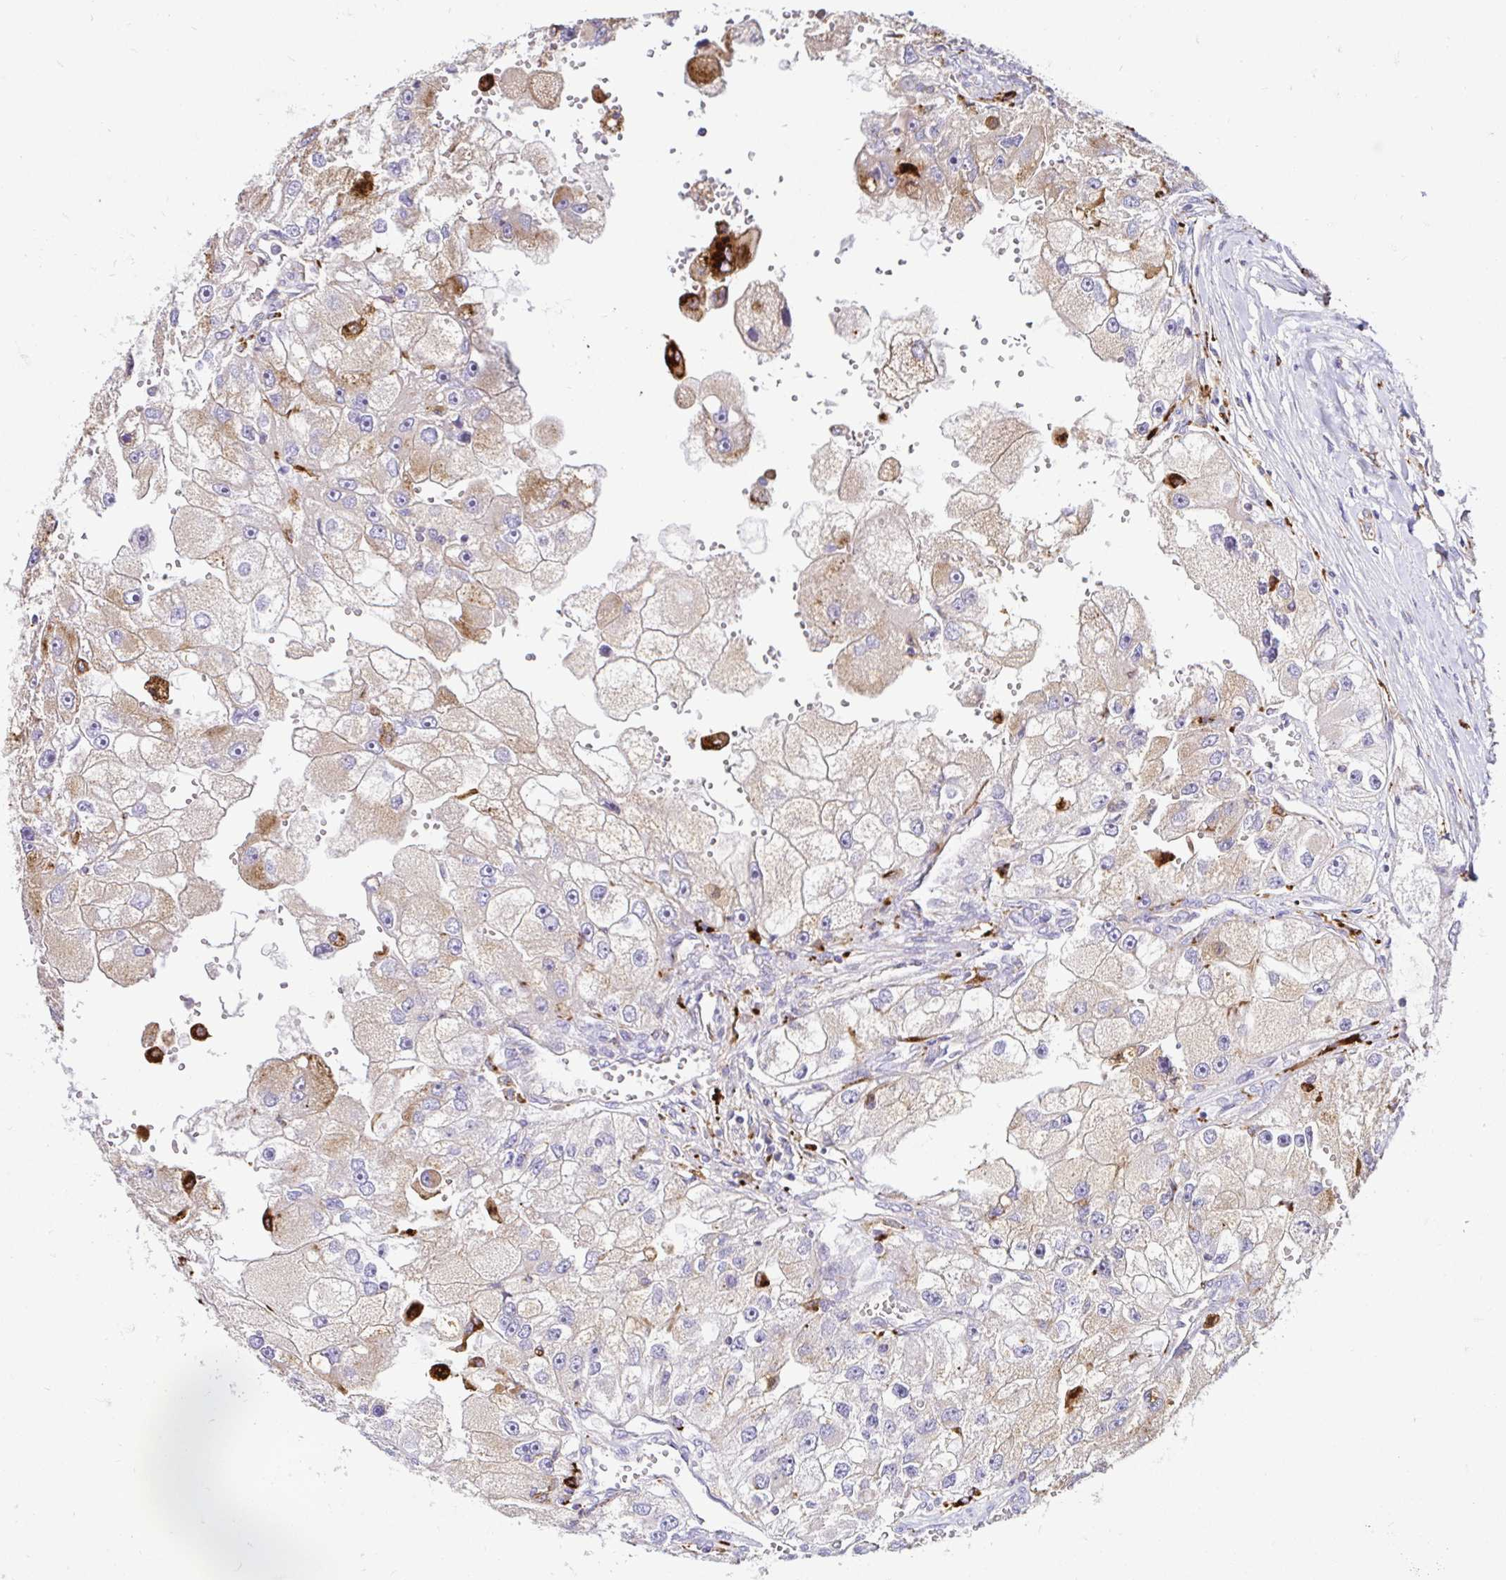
{"staining": {"intensity": "weak", "quantity": "25%-75%", "location": "cytoplasmic/membranous"}, "tissue": "renal cancer", "cell_type": "Tumor cells", "image_type": "cancer", "snomed": [{"axis": "morphology", "description": "Adenocarcinoma, NOS"}, {"axis": "topography", "description": "Kidney"}], "caption": "This image demonstrates immunohistochemistry staining of adenocarcinoma (renal), with low weak cytoplasmic/membranous positivity in about 25%-75% of tumor cells.", "gene": "FUCA1", "patient": {"sex": "male", "age": 63}}